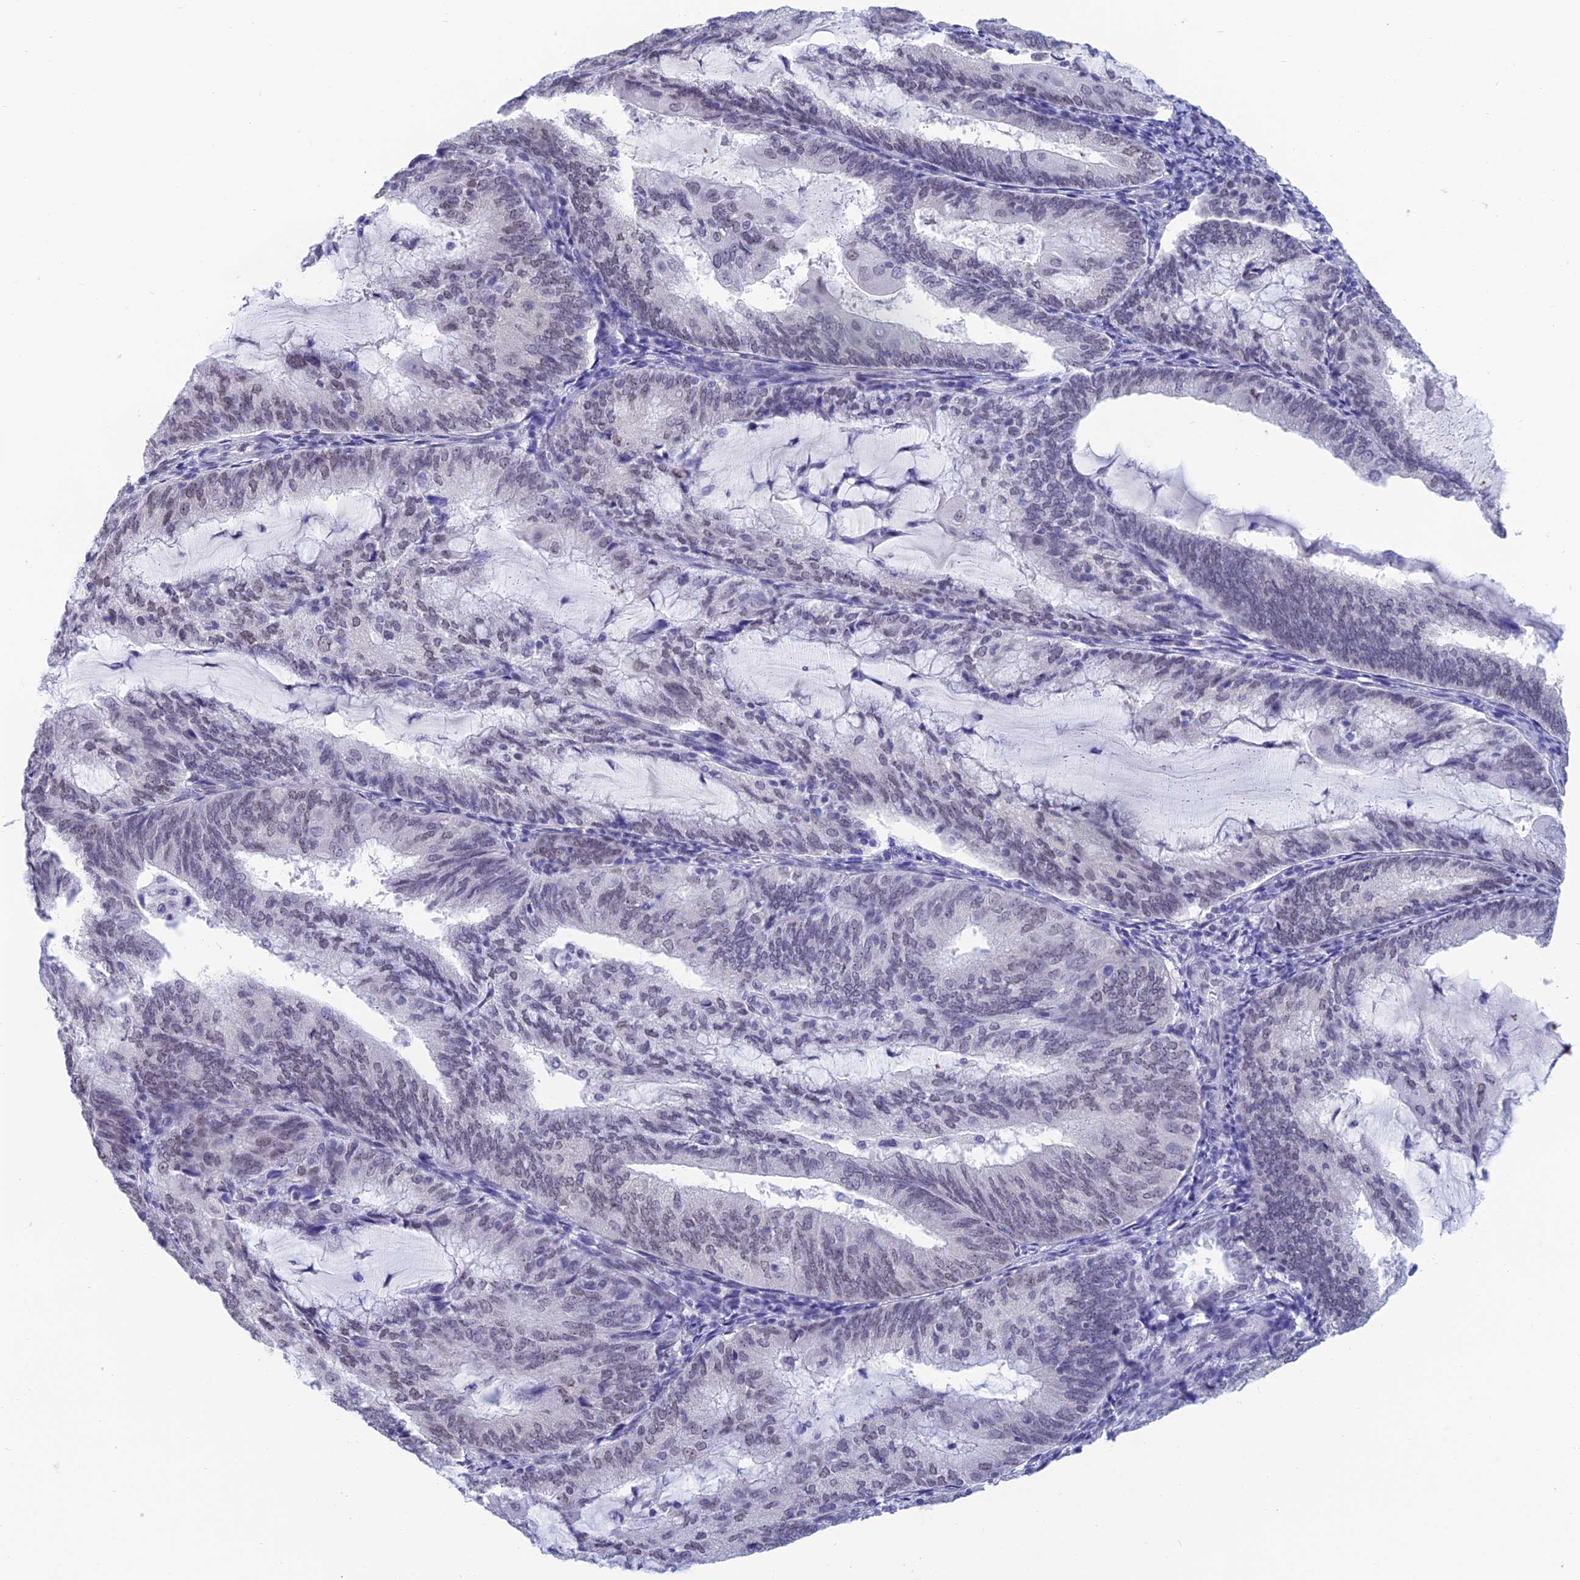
{"staining": {"intensity": "moderate", "quantity": "<25%", "location": "nuclear"}, "tissue": "endometrial cancer", "cell_type": "Tumor cells", "image_type": "cancer", "snomed": [{"axis": "morphology", "description": "Adenocarcinoma, NOS"}, {"axis": "topography", "description": "Endometrium"}], "caption": "Human adenocarcinoma (endometrial) stained for a protein (brown) demonstrates moderate nuclear positive staining in approximately <25% of tumor cells.", "gene": "NABP2", "patient": {"sex": "female", "age": 81}}